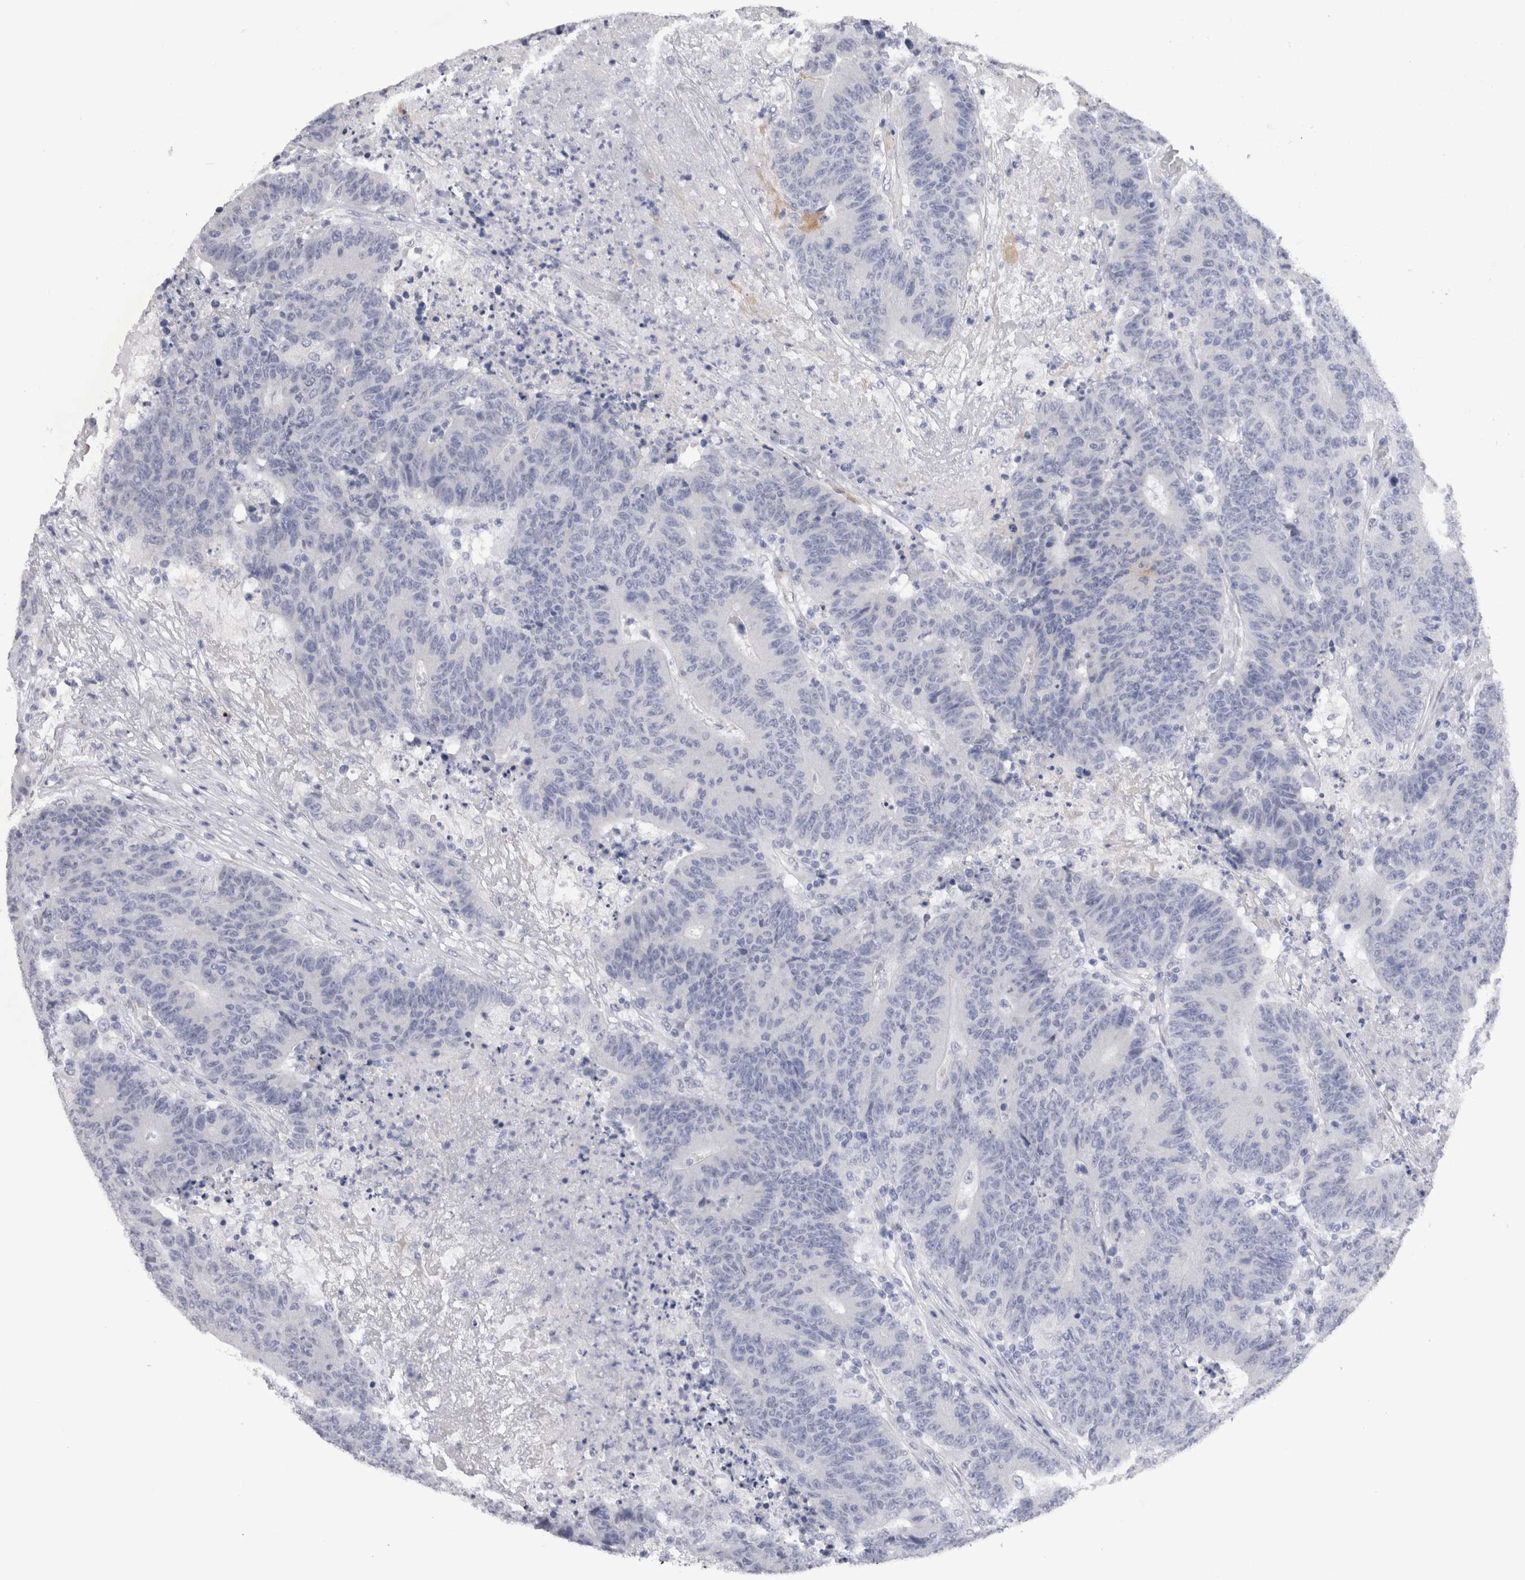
{"staining": {"intensity": "negative", "quantity": "none", "location": "none"}, "tissue": "colorectal cancer", "cell_type": "Tumor cells", "image_type": "cancer", "snomed": [{"axis": "morphology", "description": "Normal tissue, NOS"}, {"axis": "morphology", "description": "Adenocarcinoma, NOS"}, {"axis": "topography", "description": "Colon"}], "caption": "Protein analysis of colorectal cancer demonstrates no significant expression in tumor cells.", "gene": "CDH6", "patient": {"sex": "female", "age": 75}}